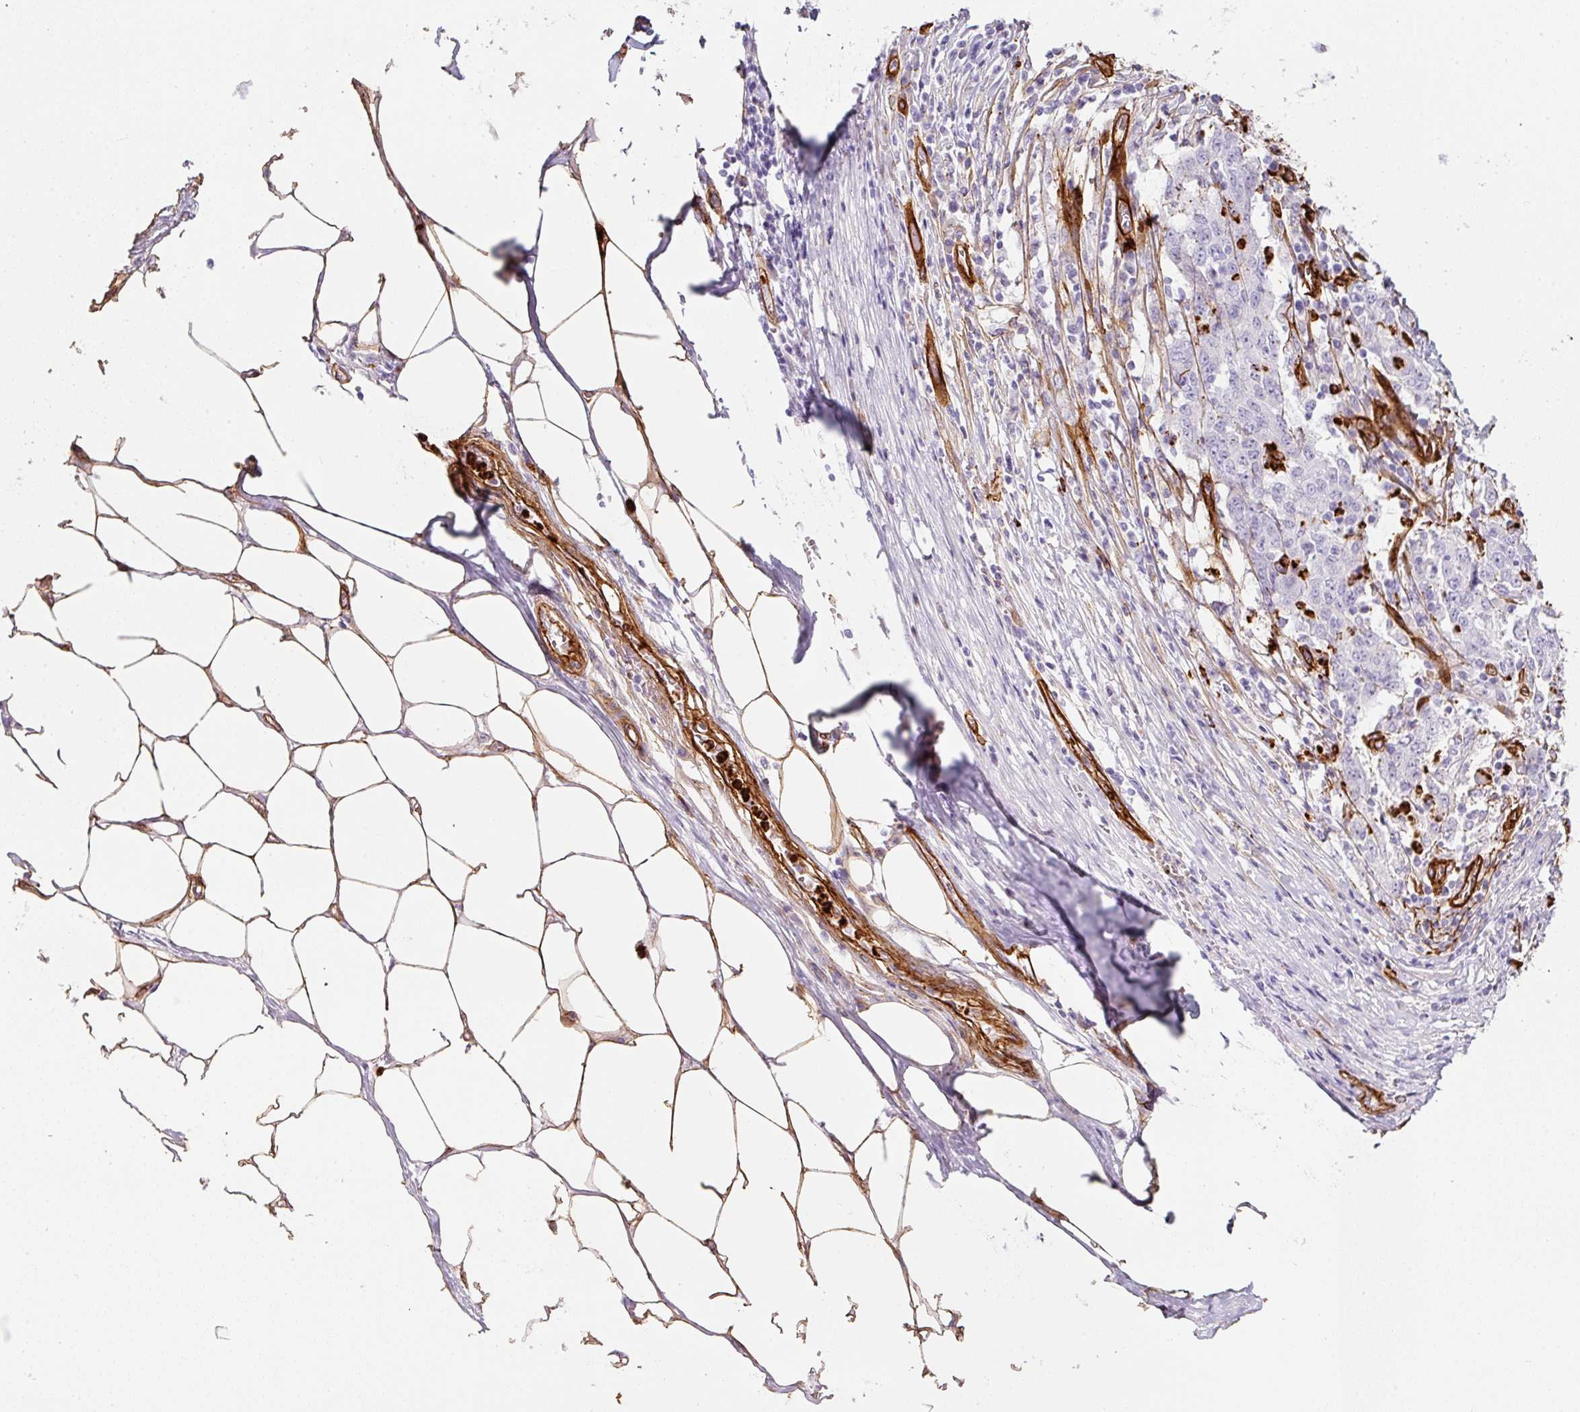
{"staining": {"intensity": "negative", "quantity": "none", "location": "none"}, "tissue": "stomach cancer", "cell_type": "Tumor cells", "image_type": "cancer", "snomed": [{"axis": "morphology", "description": "Adenocarcinoma, NOS"}, {"axis": "topography", "description": "Stomach"}], "caption": "Stomach adenocarcinoma stained for a protein using immunohistochemistry (IHC) reveals no expression tumor cells.", "gene": "LOXL4", "patient": {"sex": "male", "age": 59}}